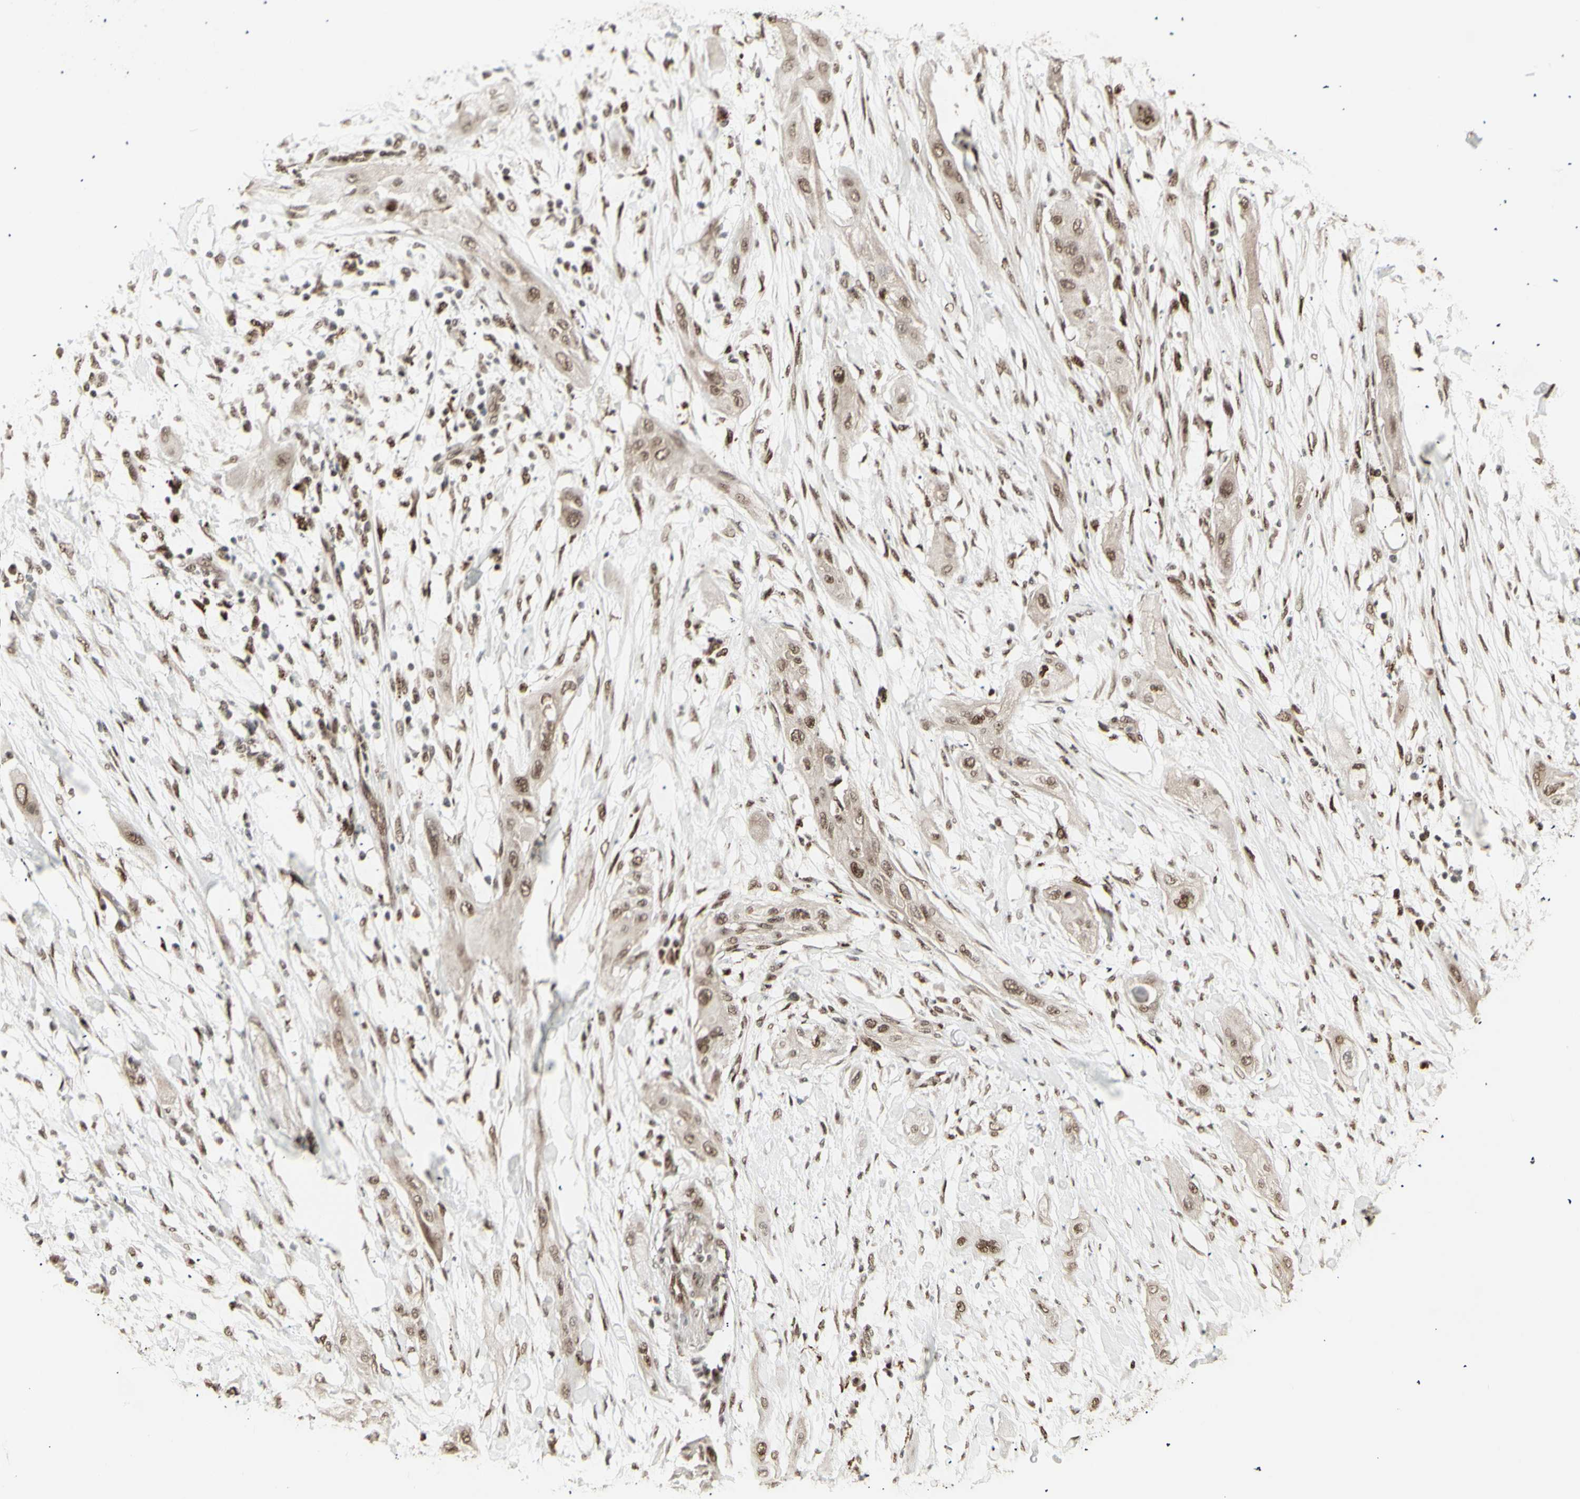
{"staining": {"intensity": "weak", "quantity": ">75%", "location": "cytoplasmic/membranous,nuclear"}, "tissue": "lung cancer", "cell_type": "Tumor cells", "image_type": "cancer", "snomed": [{"axis": "morphology", "description": "Squamous cell carcinoma, NOS"}, {"axis": "topography", "description": "Lung"}], "caption": "Immunohistochemical staining of human lung cancer (squamous cell carcinoma) displays low levels of weak cytoplasmic/membranous and nuclear protein staining in about >75% of tumor cells.", "gene": "CBX1", "patient": {"sex": "female", "age": 47}}